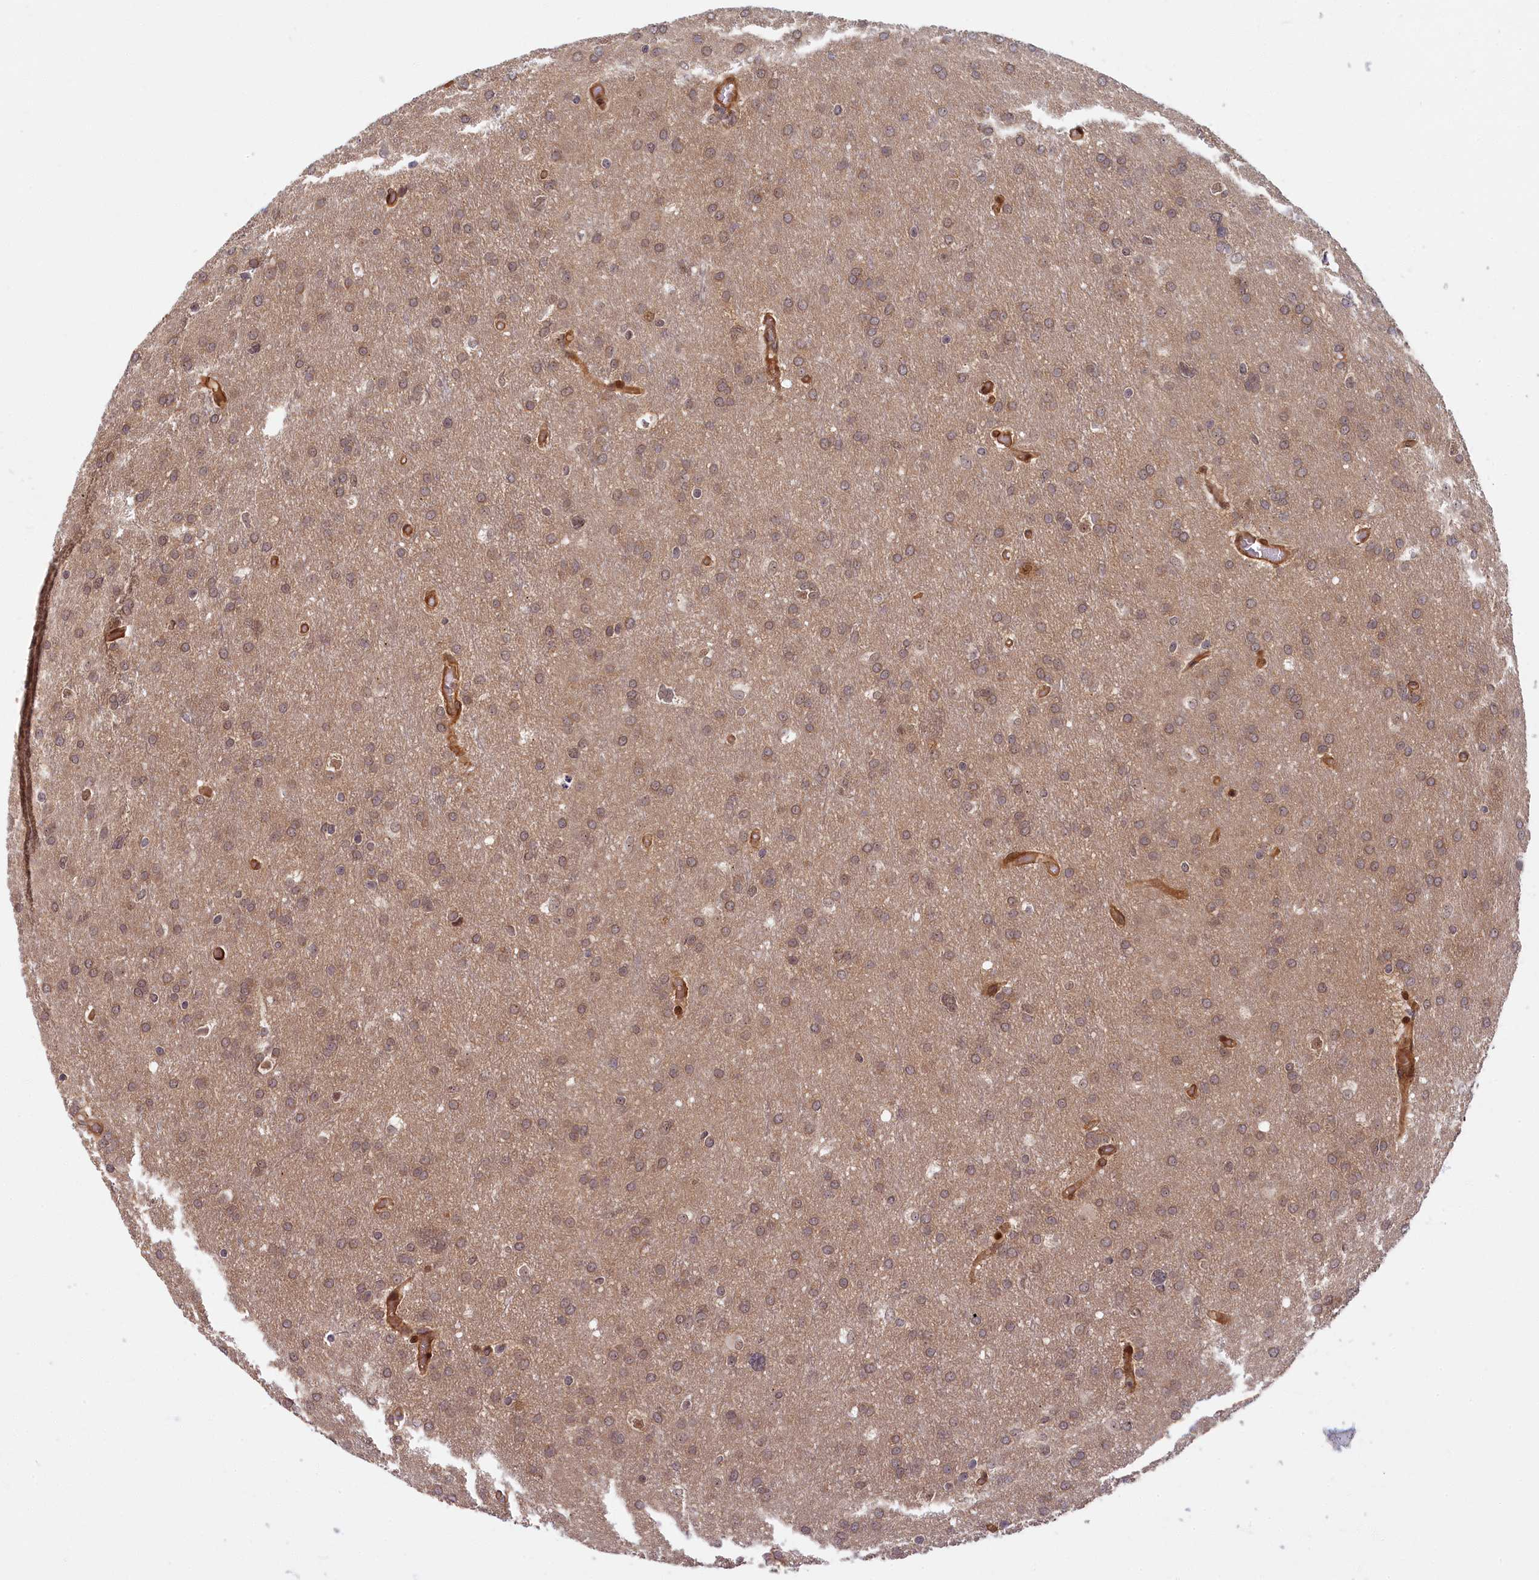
{"staining": {"intensity": "weak", "quantity": "25%-75%", "location": "nuclear"}, "tissue": "glioma", "cell_type": "Tumor cells", "image_type": "cancer", "snomed": [{"axis": "morphology", "description": "Glioma, malignant, High grade"}, {"axis": "topography", "description": "Cerebral cortex"}], "caption": "Immunohistochemical staining of glioma displays weak nuclear protein positivity in about 25%-75% of tumor cells.", "gene": "SNRK", "patient": {"sex": "female", "age": 36}}